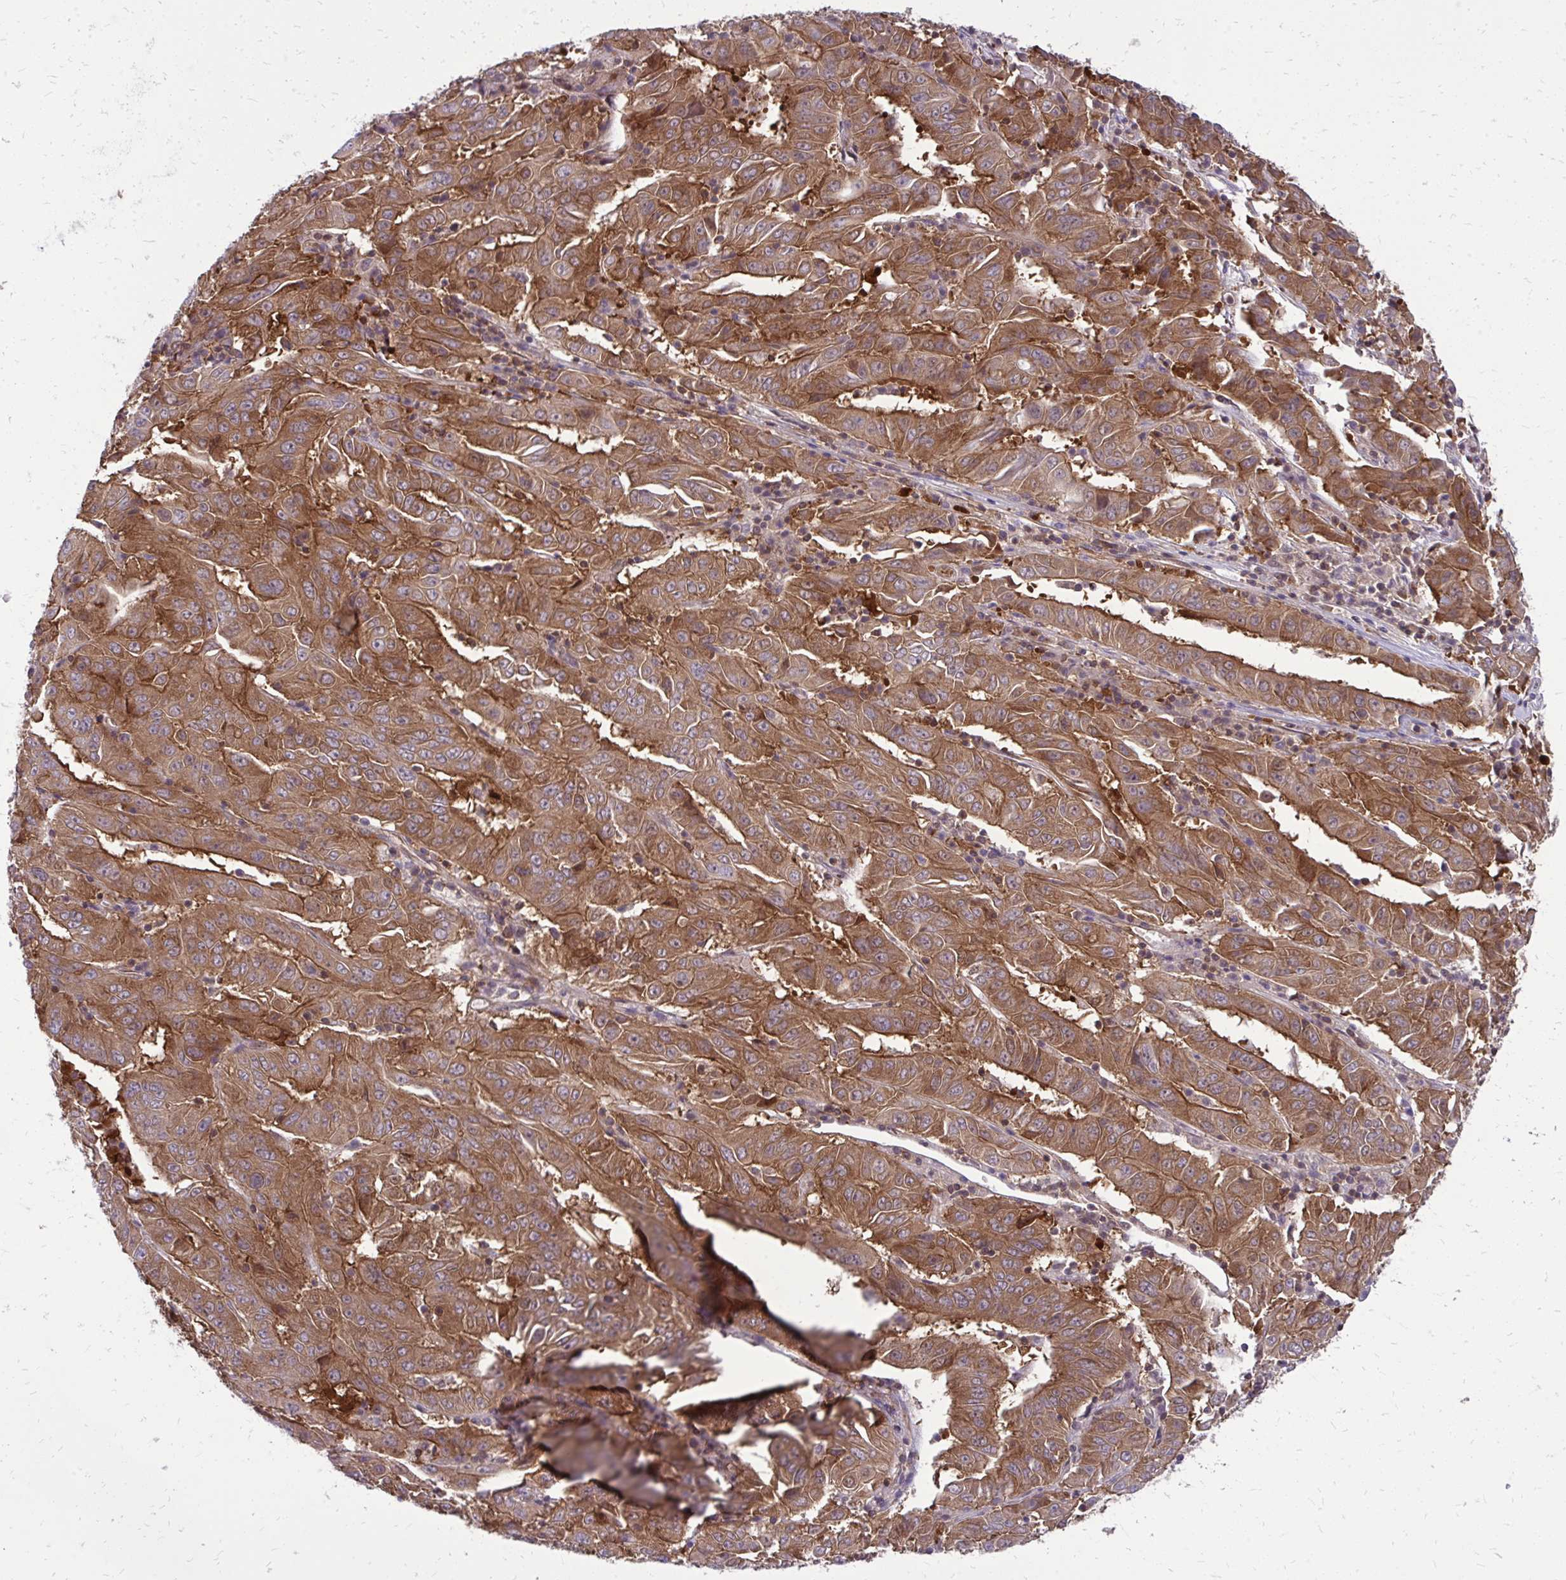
{"staining": {"intensity": "moderate", "quantity": ">75%", "location": "cytoplasmic/membranous"}, "tissue": "pancreatic cancer", "cell_type": "Tumor cells", "image_type": "cancer", "snomed": [{"axis": "morphology", "description": "Adenocarcinoma, NOS"}, {"axis": "topography", "description": "Pancreas"}], "caption": "Tumor cells show moderate cytoplasmic/membranous staining in about >75% of cells in pancreatic cancer.", "gene": "PPP5C", "patient": {"sex": "male", "age": 63}}